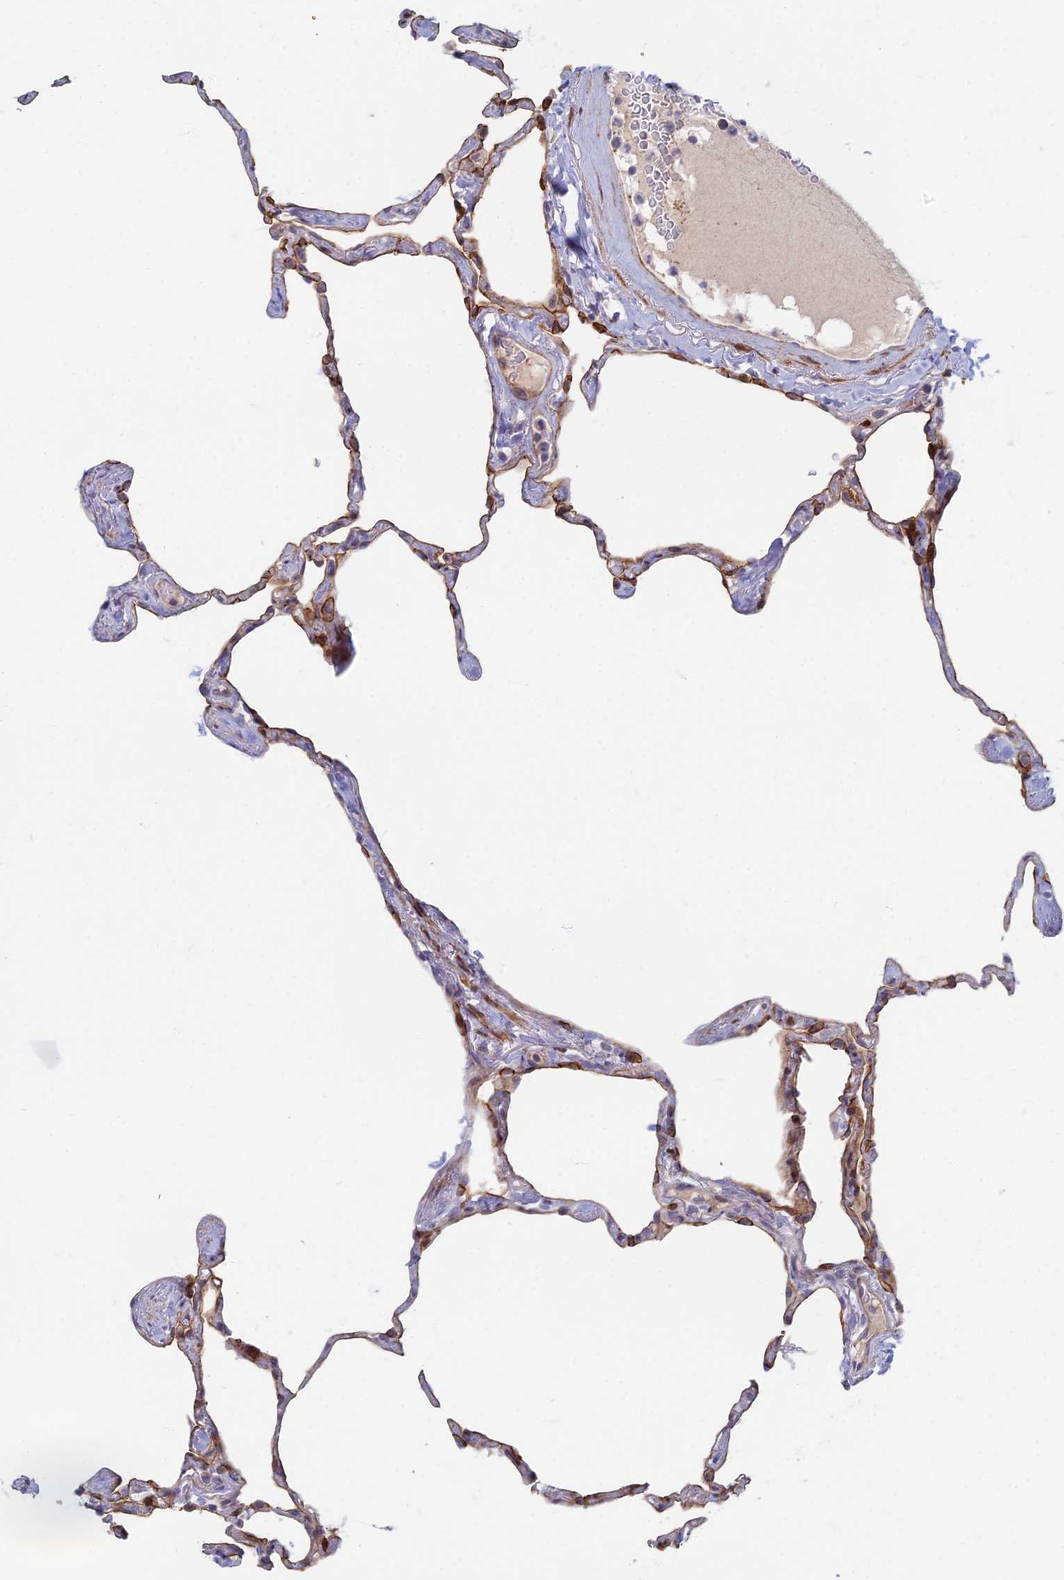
{"staining": {"intensity": "moderate", "quantity": "25%-75%", "location": "cytoplasmic/membranous"}, "tissue": "lung", "cell_type": "Alveolar cells", "image_type": "normal", "snomed": [{"axis": "morphology", "description": "Normal tissue, NOS"}, {"axis": "topography", "description": "Lung"}], "caption": "This is an image of IHC staining of benign lung, which shows moderate expression in the cytoplasmic/membranous of alveolar cells.", "gene": "C15orf40", "patient": {"sex": "male", "age": 65}}